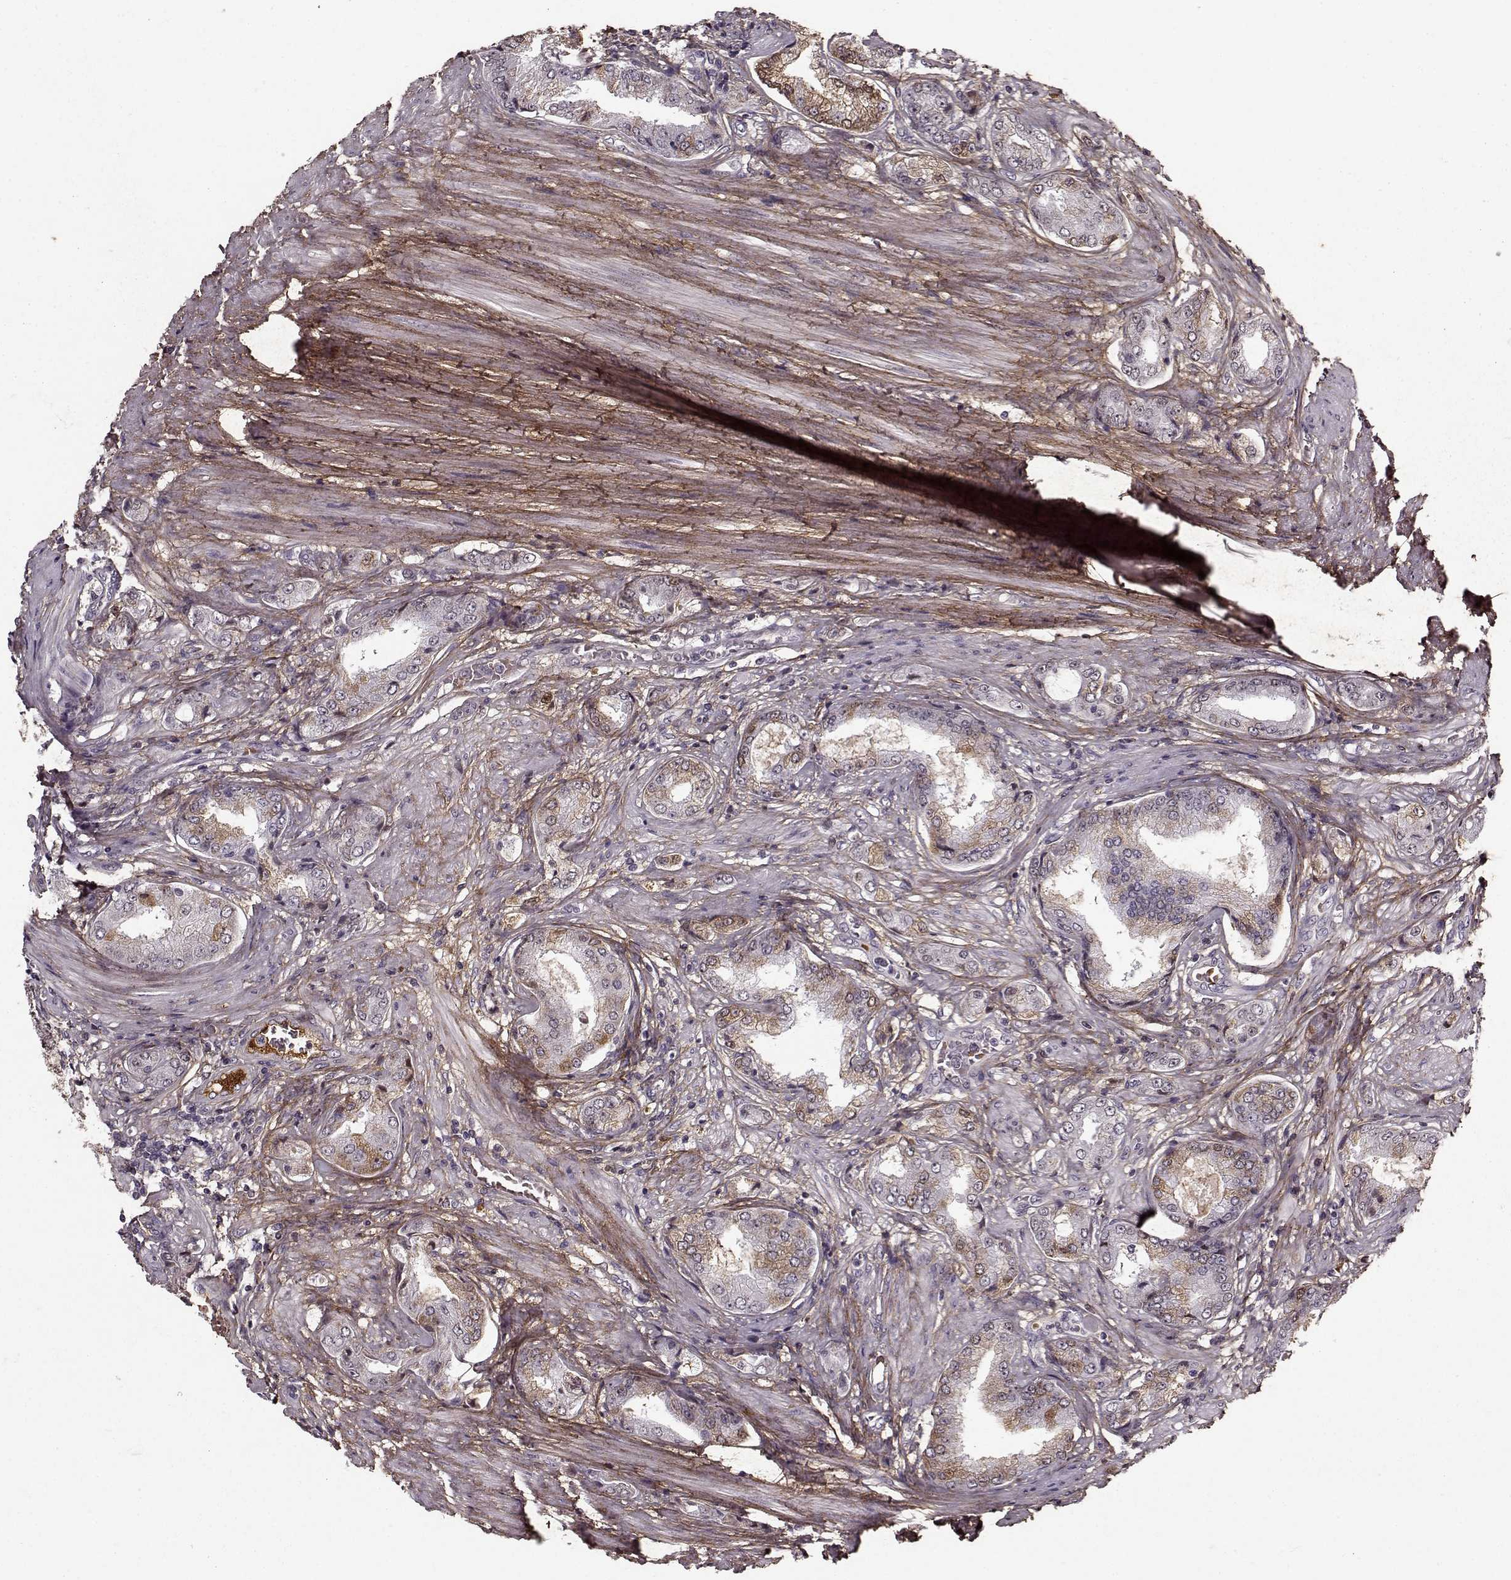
{"staining": {"intensity": "strong", "quantity": "<25%", "location": "cytoplasmic/membranous"}, "tissue": "prostate cancer", "cell_type": "Tumor cells", "image_type": "cancer", "snomed": [{"axis": "morphology", "description": "Adenocarcinoma, NOS"}, {"axis": "topography", "description": "Prostate"}], "caption": "Immunohistochemistry (IHC) histopathology image of neoplastic tissue: prostate cancer stained using IHC displays medium levels of strong protein expression localized specifically in the cytoplasmic/membranous of tumor cells, appearing as a cytoplasmic/membranous brown color.", "gene": "LUM", "patient": {"sex": "male", "age": 63}}